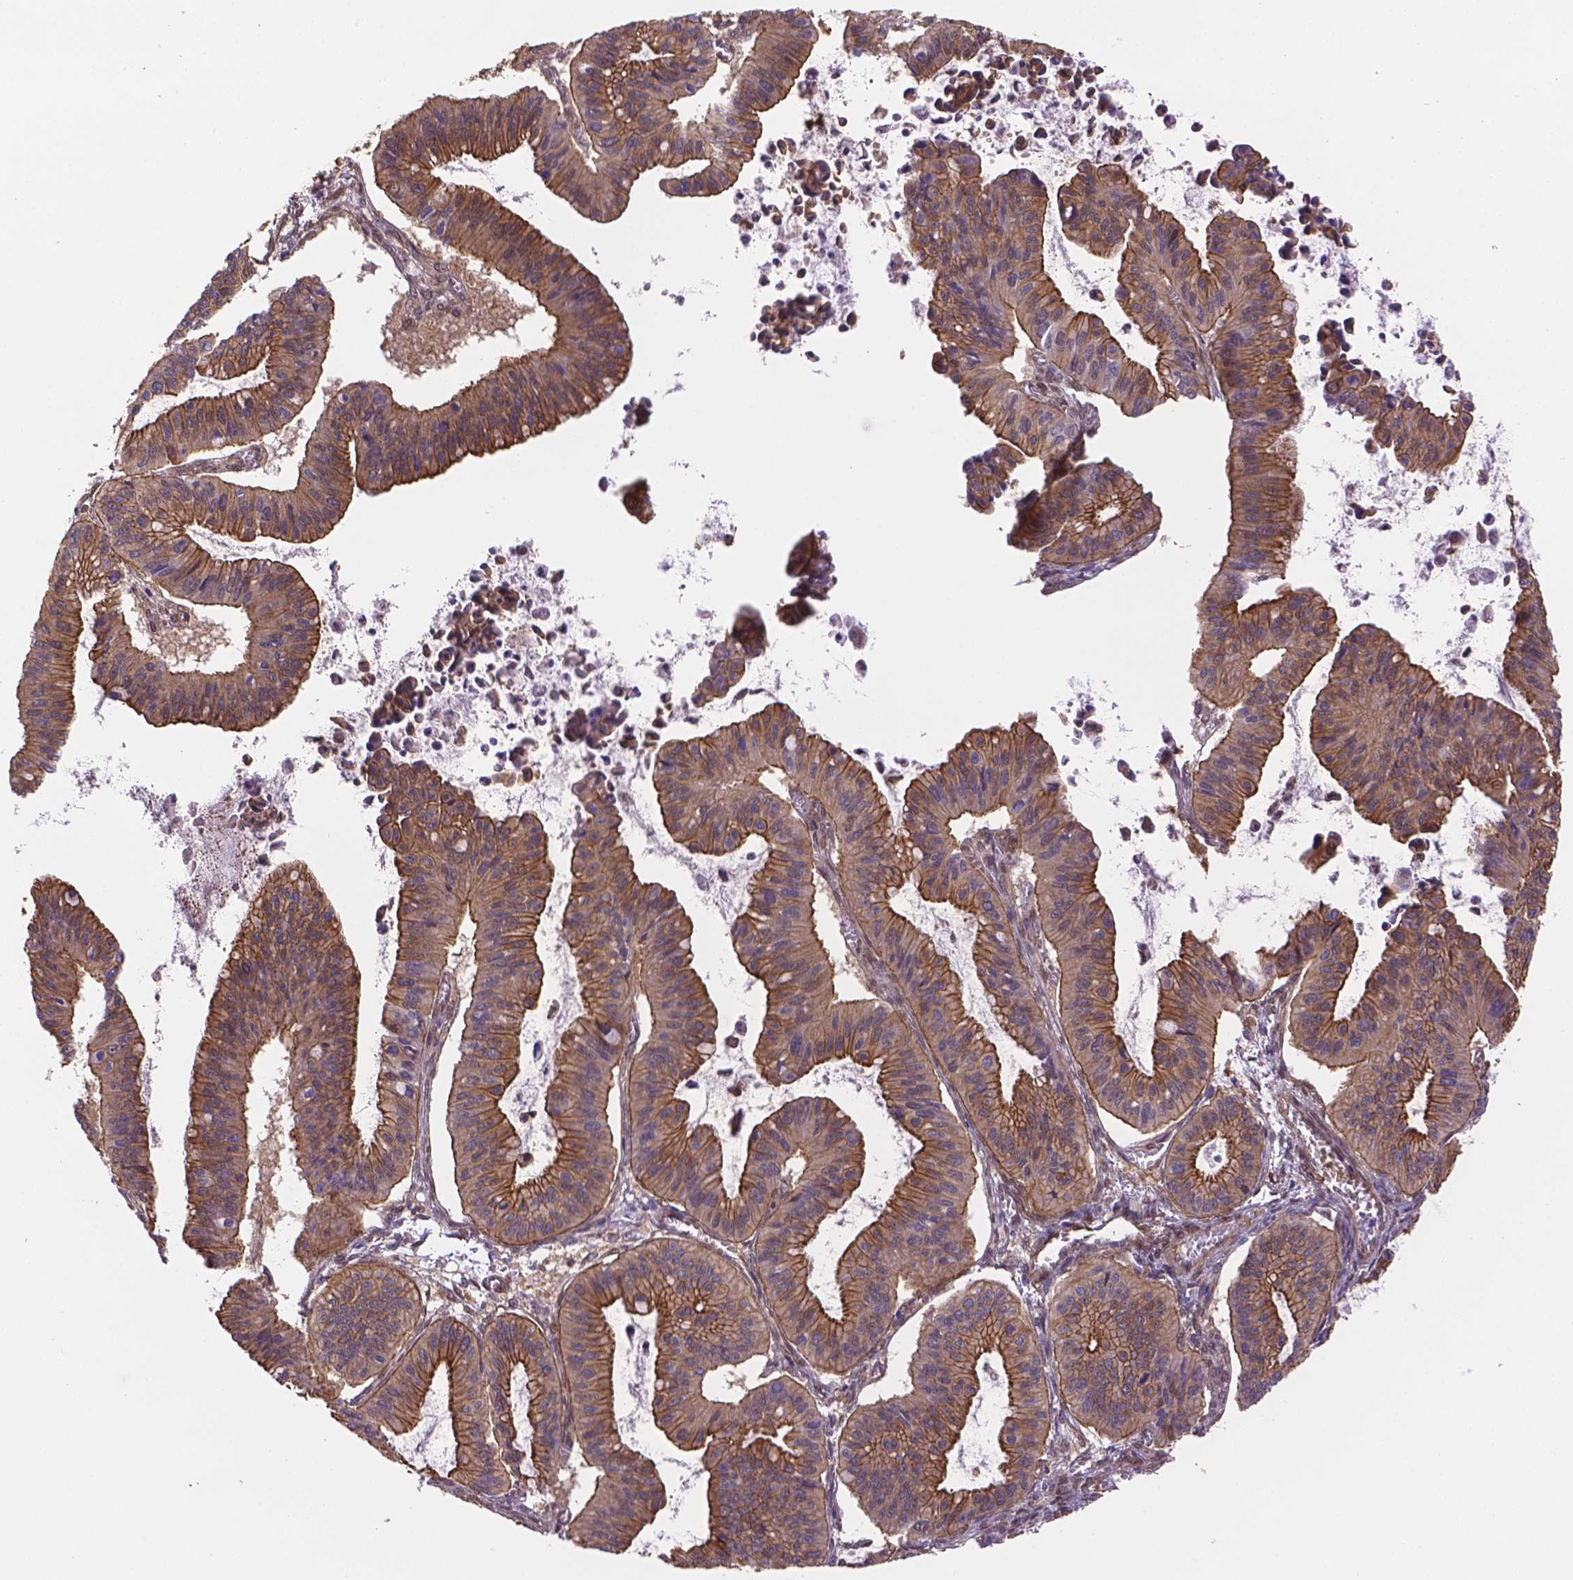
{"staining": {"intensity": "strong", "quantity": ">75%", "location": "cytoplasmic/membranous"}, "tissue": "ovarian cancer", "cell_type": "Tumor cells", "image_type": "cancer", "snomed": [{"axis": "morphology", "description": "Cystadenocarcinoma, mucinous, NOS"}, {"axis": "topography", "description": "Ovary"}], "caption": "This is a photomicrograph of immunohistochemistry (IHC) staining of ovarian cancer, which shows strong positivity in the cytoplasmic/membranous of tumor cells.", "gene": "YAP1", "patient": {"sex": "female", "age": 72}}